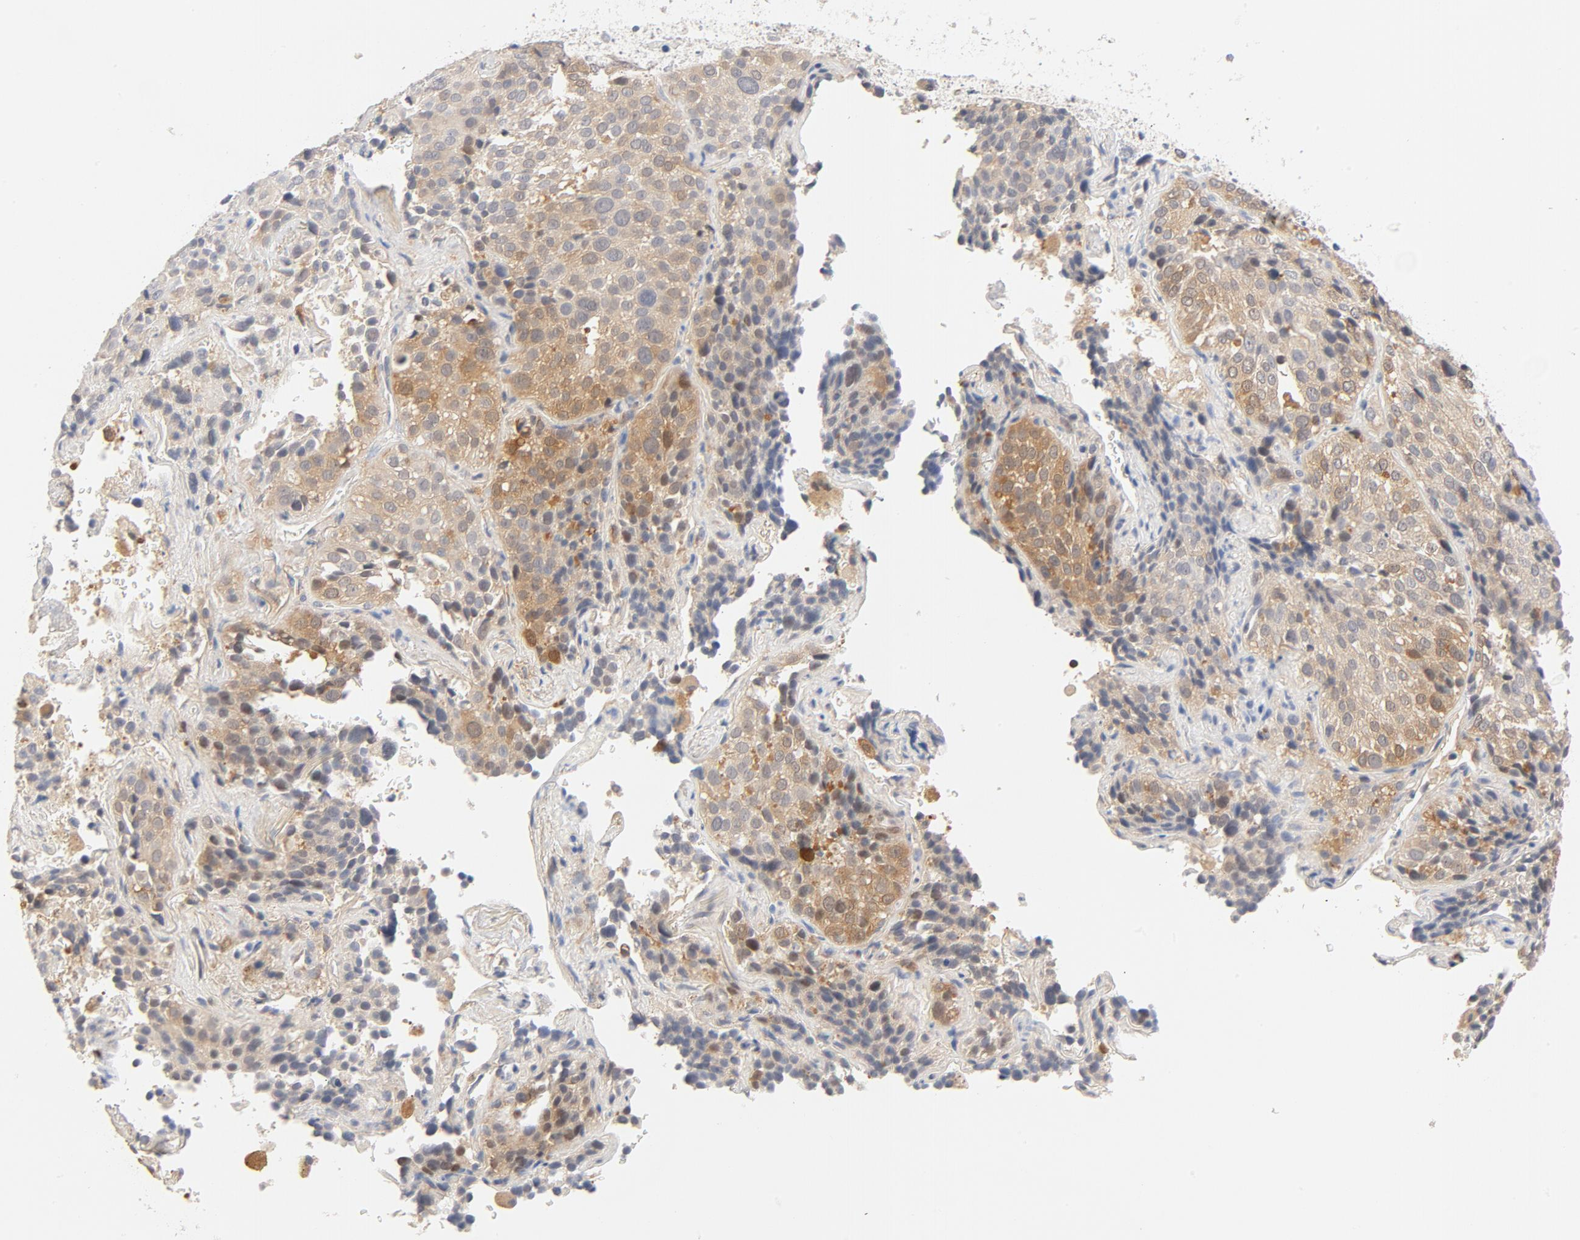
{"staining": {"intensity": "moderate", "quantity": "25%-75%", "location": "cytoplasmic/membranous"}, "tissue": "lung cancer", "cell_type": "Tumor cells", "image_type": "cancer", "snomed": [{"axis": "morphology", "description": "Squamous cell carcinoma, NOS"}, {"axis": "topography", "description": "Lung"}], "caption": "A histopathology image of human lung cancer stained for a protein displays moderate cytoplasmic/membranous brown staining in tumor cells.", "gene": "STAT1", "patient": {"sex": "male", "age": 54}}